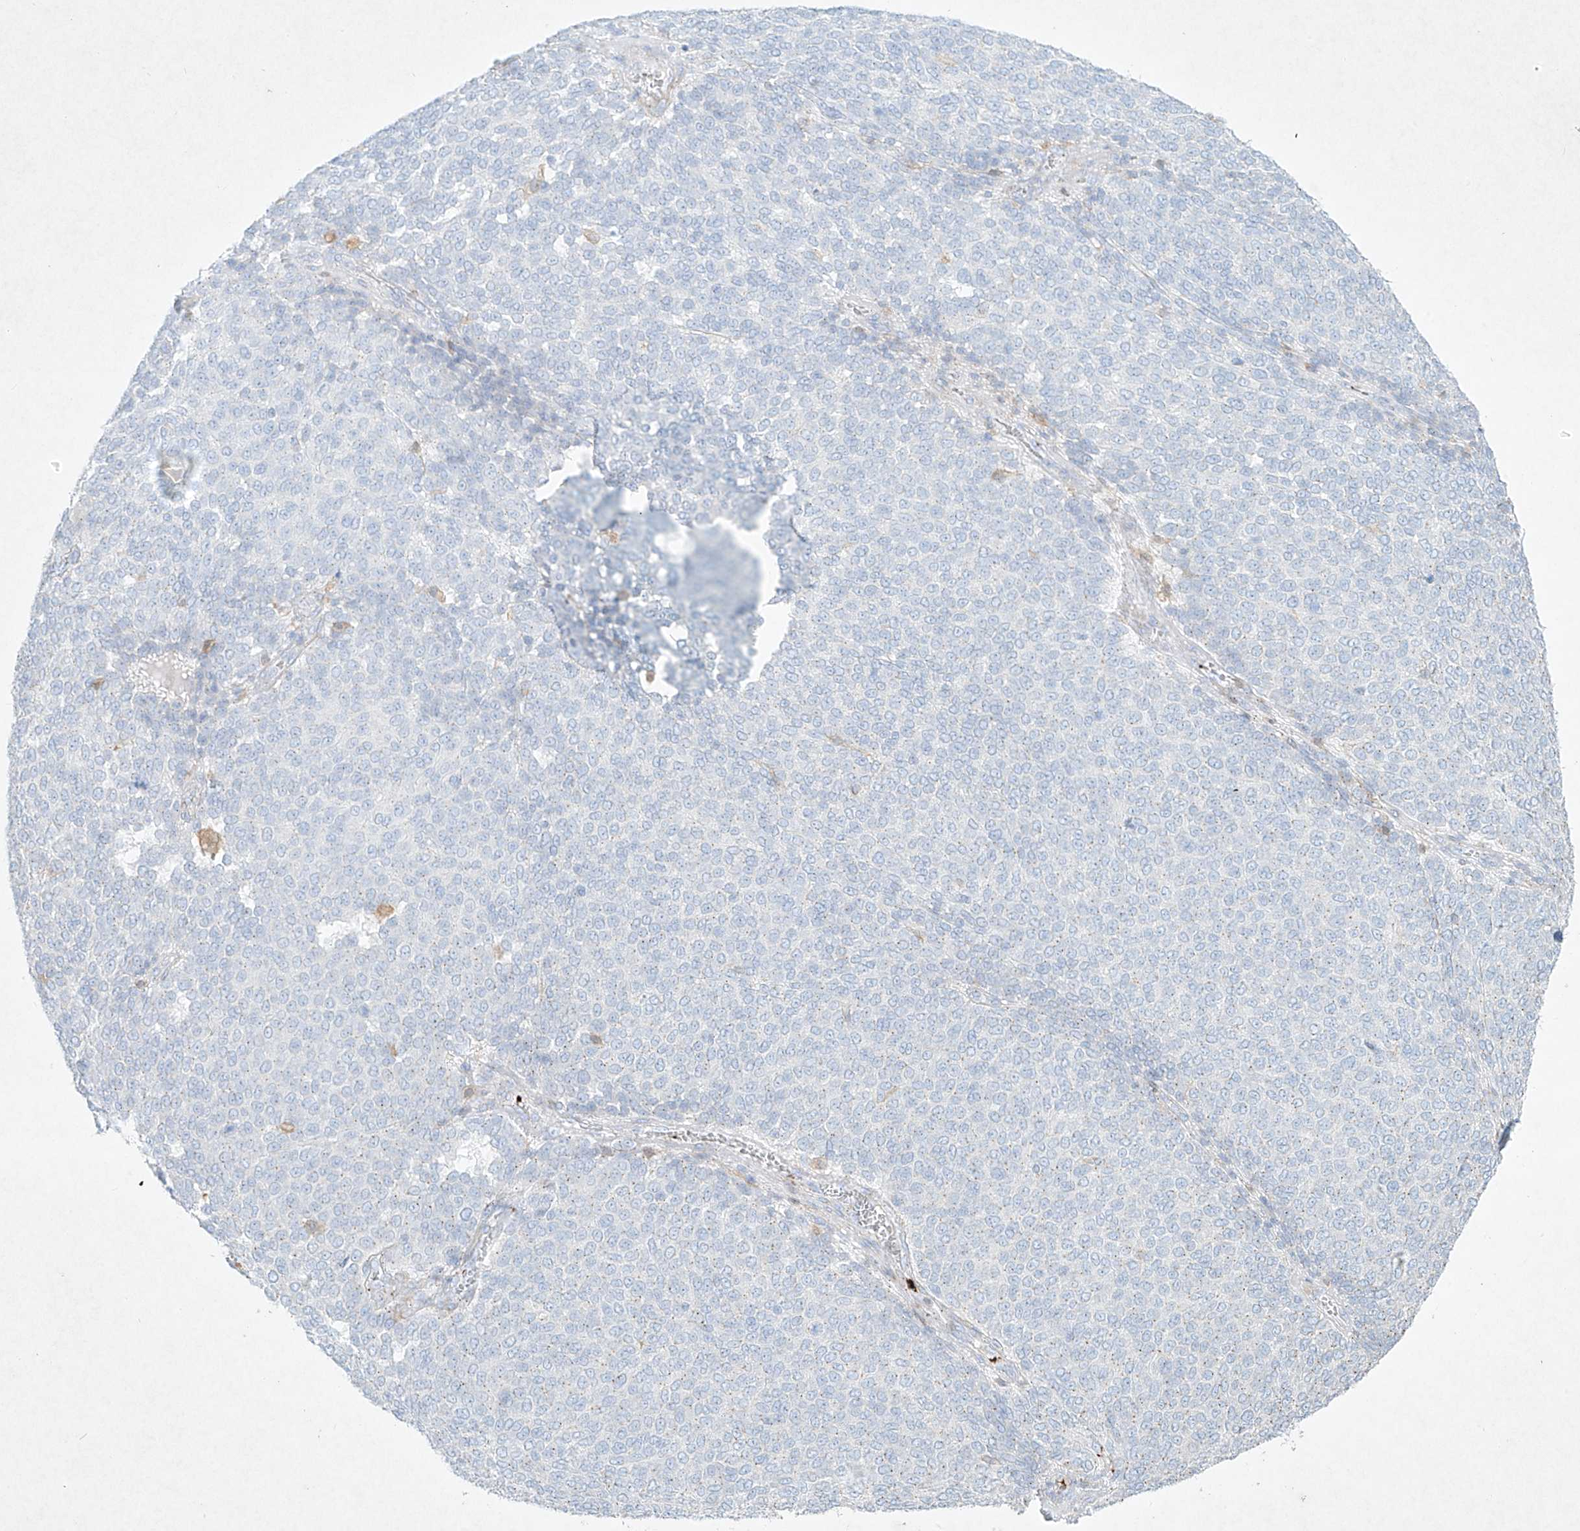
{"staining": {"intensity": "negative", "quantity": "none", "location": "none"}, "tissue": "melanoma", "cell_type": "Tumor cells", "image_type": "cancer", "snomed": [{"axis": "morphology", "description": "Malignant melanoma, NOS"}, {"axis": "topography", "description": "Skin"}], "caption": "Photomicrograph shows no protein expression in tumor cells of malignant melanoma tissue. The staining was performed using DAB to visualize the protein expression in brown, while the nuclei were stained in blue with hematoxylin (Magnification: 20x).", "gene": "PLEK", "patient": {"sex": "male", "age": 49}}